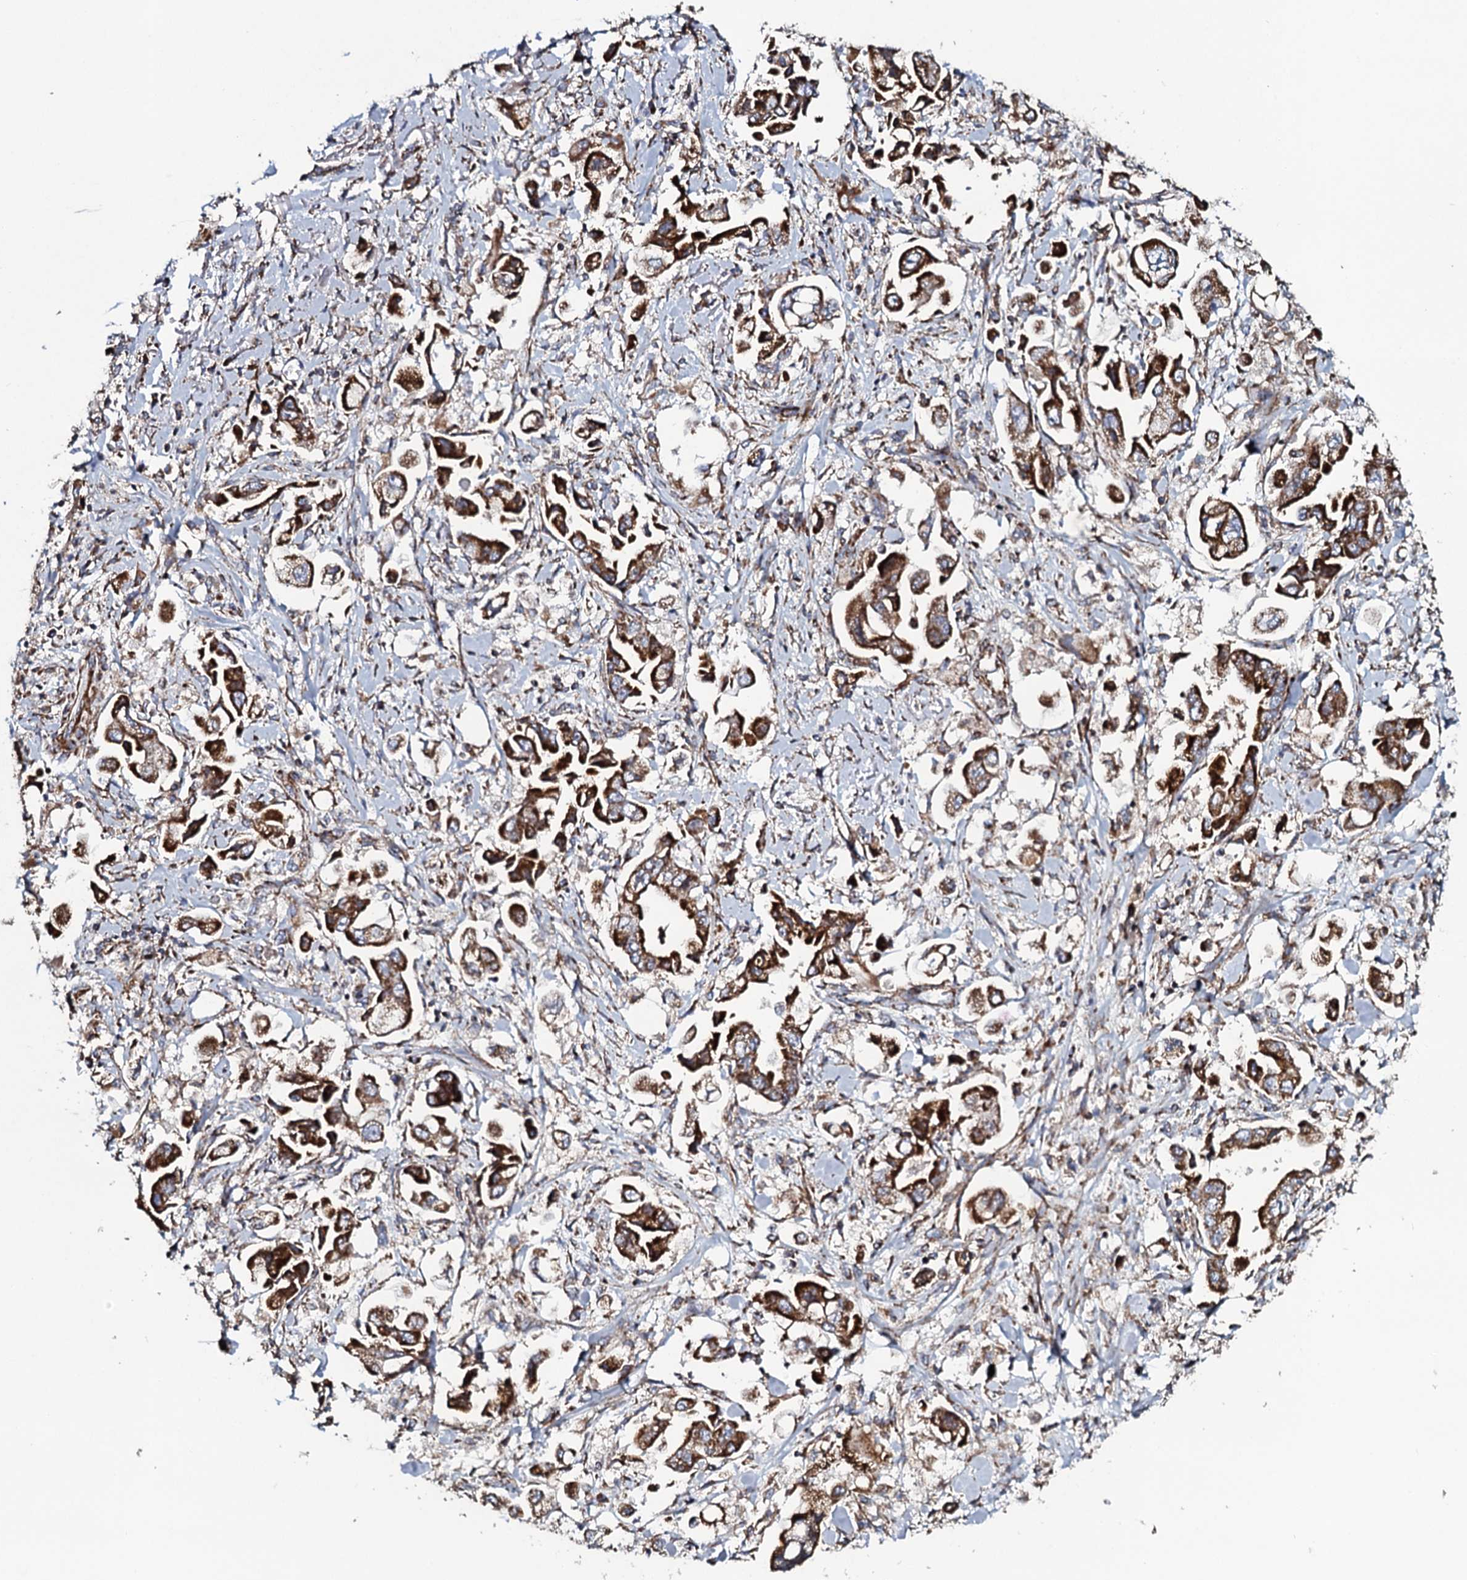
{"staining": {"intensity": "strong", "quantity": ">75%", "location": "cytoplasmic/membranous"}, "tissue": "stomach cancer", "cell_type": "Tumor cells", "image_type": "cancer", "snomed": [{"axis": "morphology", "description": "Adenocarcinoma, NOS"}, {"axis": "topography", "description": "Stomach"}], "caption": "High-power microscopy captured an immunohistochemistry (IHC) histopathology image of stomach adenocarcinoma, revealing strong cytoplasmic/membranous positivity in about >75% of tumor cells. Immunohistochemistry stains the protein of interest in brown and the nuclei are stained blue.", "gene": "EVC2", "patient": {"sex": "male", "age": 62}}